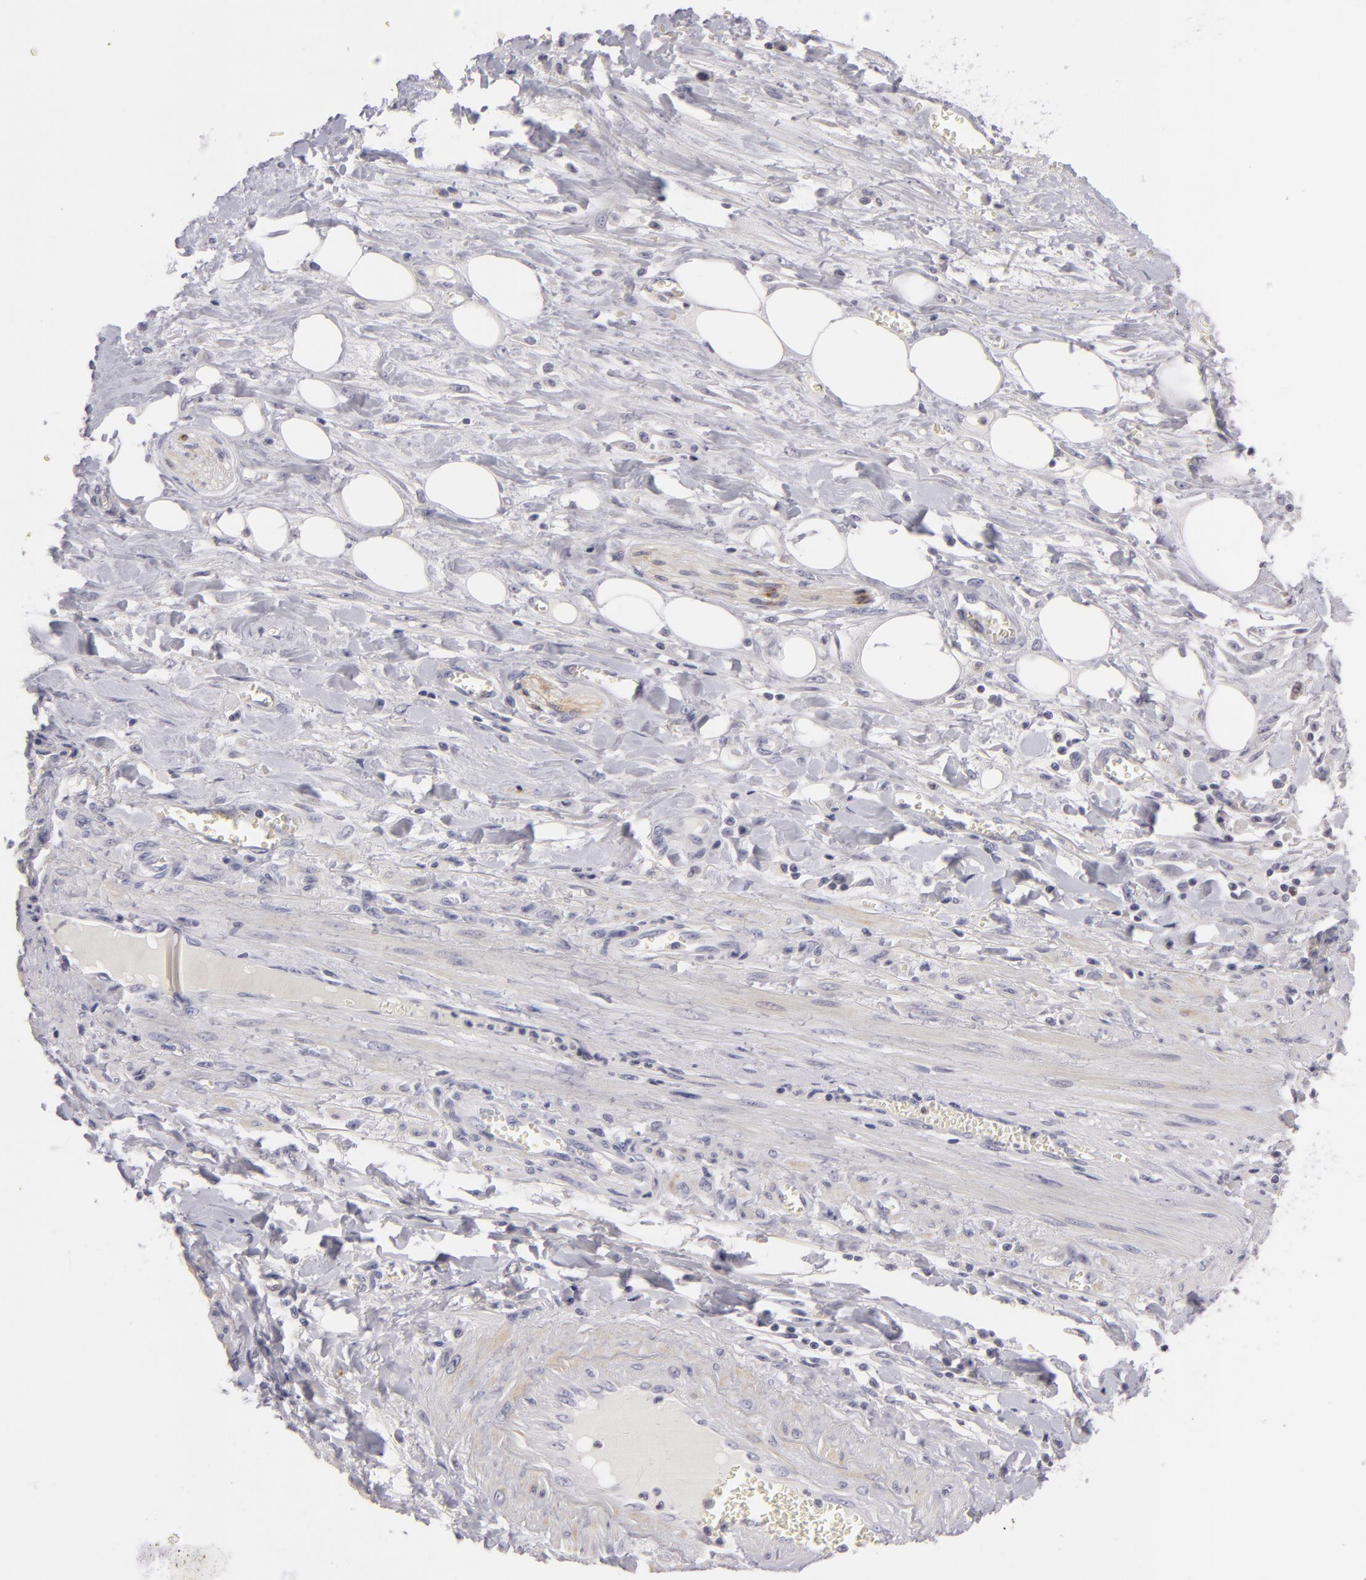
{"staining": {"intensity": "negative", "quantity": "none", "location": "none"}, "tissue": "pancreatic cancer", "cell_type": "Tumor cells", "image_type": "cancer", "snomed": [{"axis": "morphology", "description": "Adenocarcinoma, NOS"}, {"axis": "topography", "description": "Pancreas"}], "caption": "Immunohistochemistry of human adenocarcinoma (pancreatic) displays no staining in tumor cells.", "gene": "NLGN4X", "patient": {"sex": "male", "age": 69}}